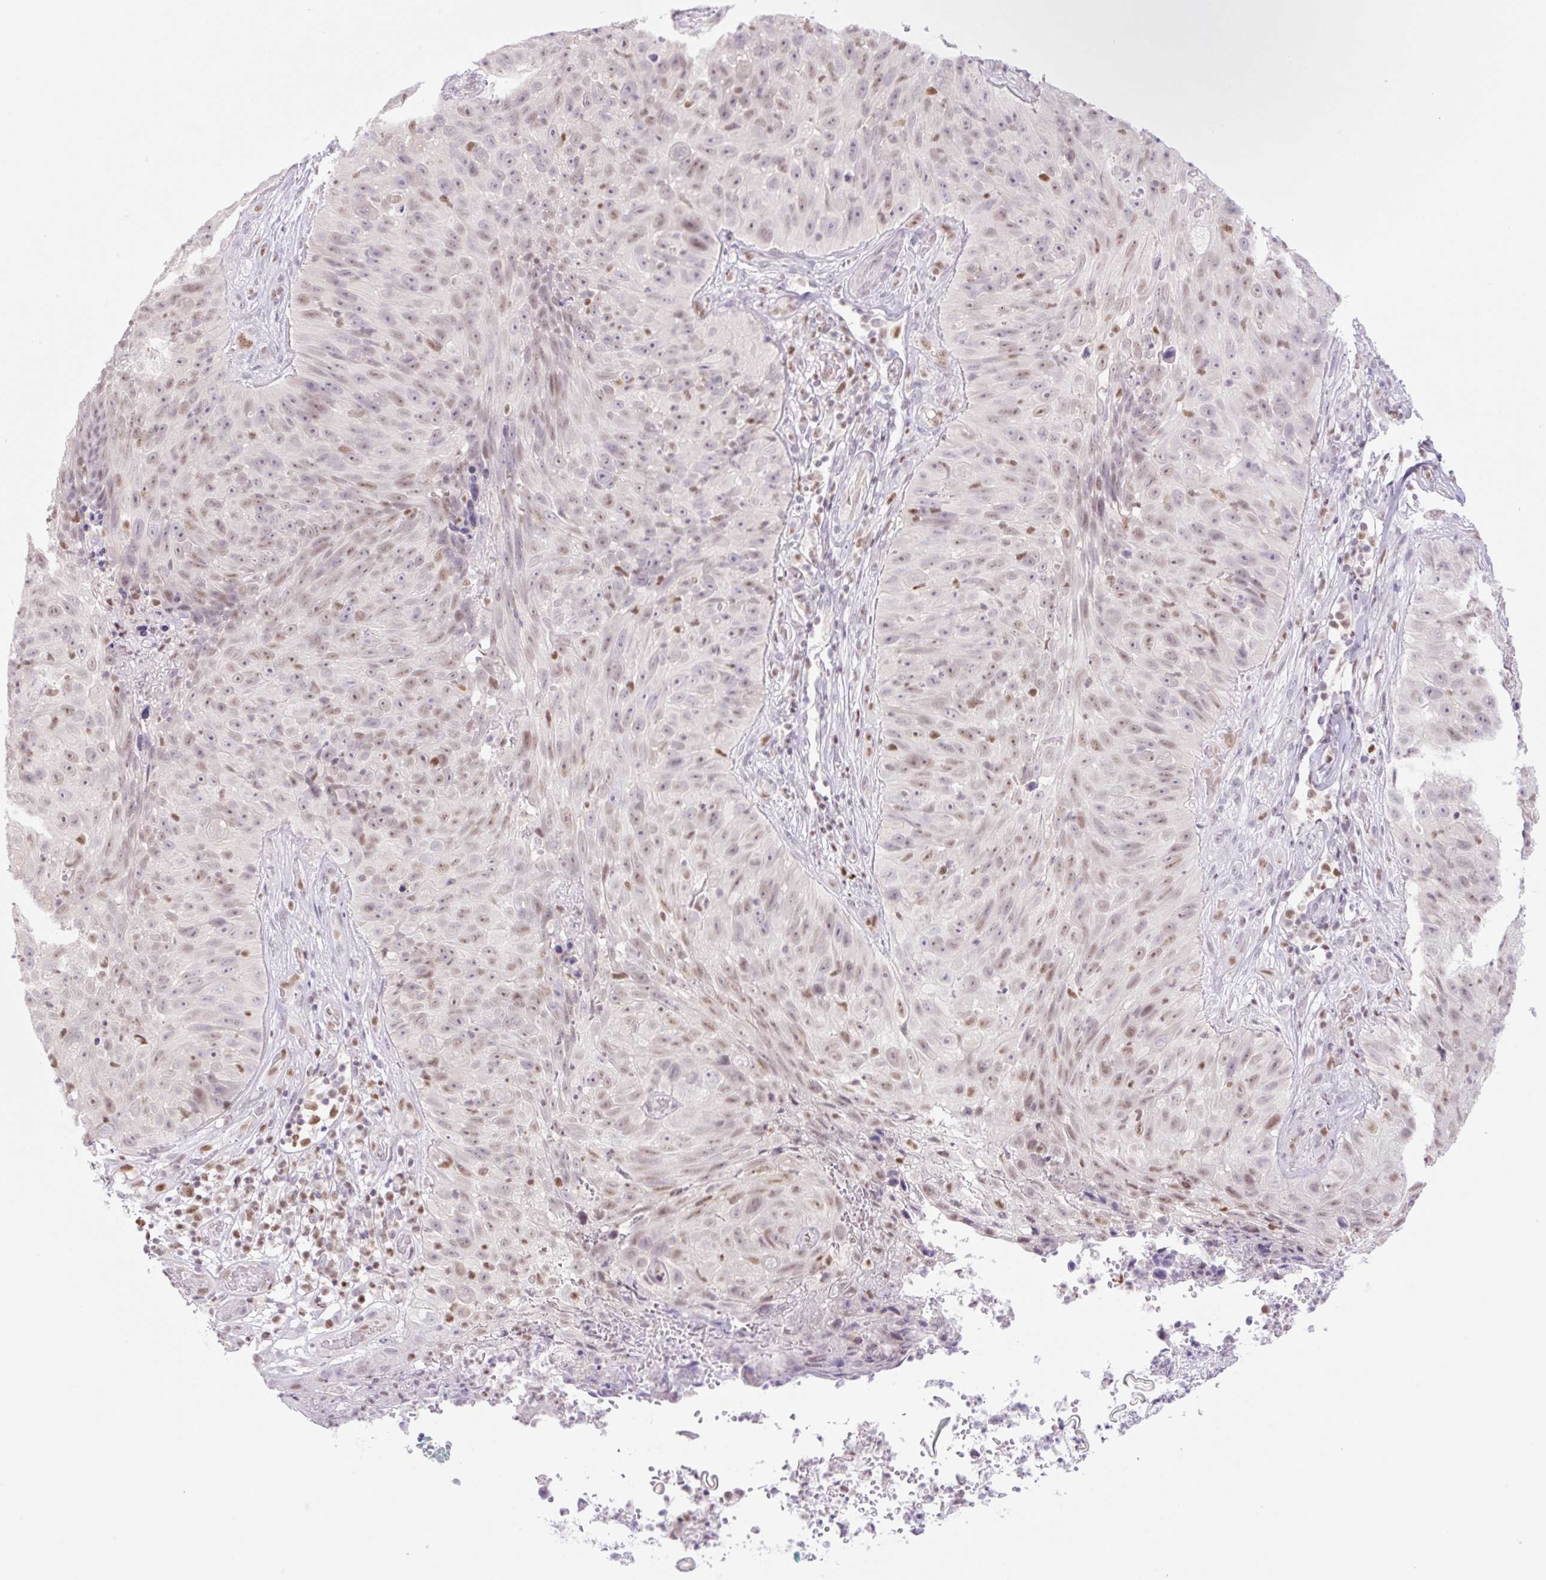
{"staining": {"intensity": "weak", "quantity": ">75%", "location": "nuclear"}, "tissue": "skin cancer", "cell_type": "Tumor cells", "image_type": "cancer", "snomed": [{"axis": "morphology", "description": "Squamous cell carcinoma, NOS"}, {"axis": "topography", "description": "Skin"}], "caption": "Weak nuclear expression is seen in approximately >75% of tumor cells in skin squamous cell carcinoma.", "gene": "TLE3", "patient": {"sex": "female", "age": 87}}